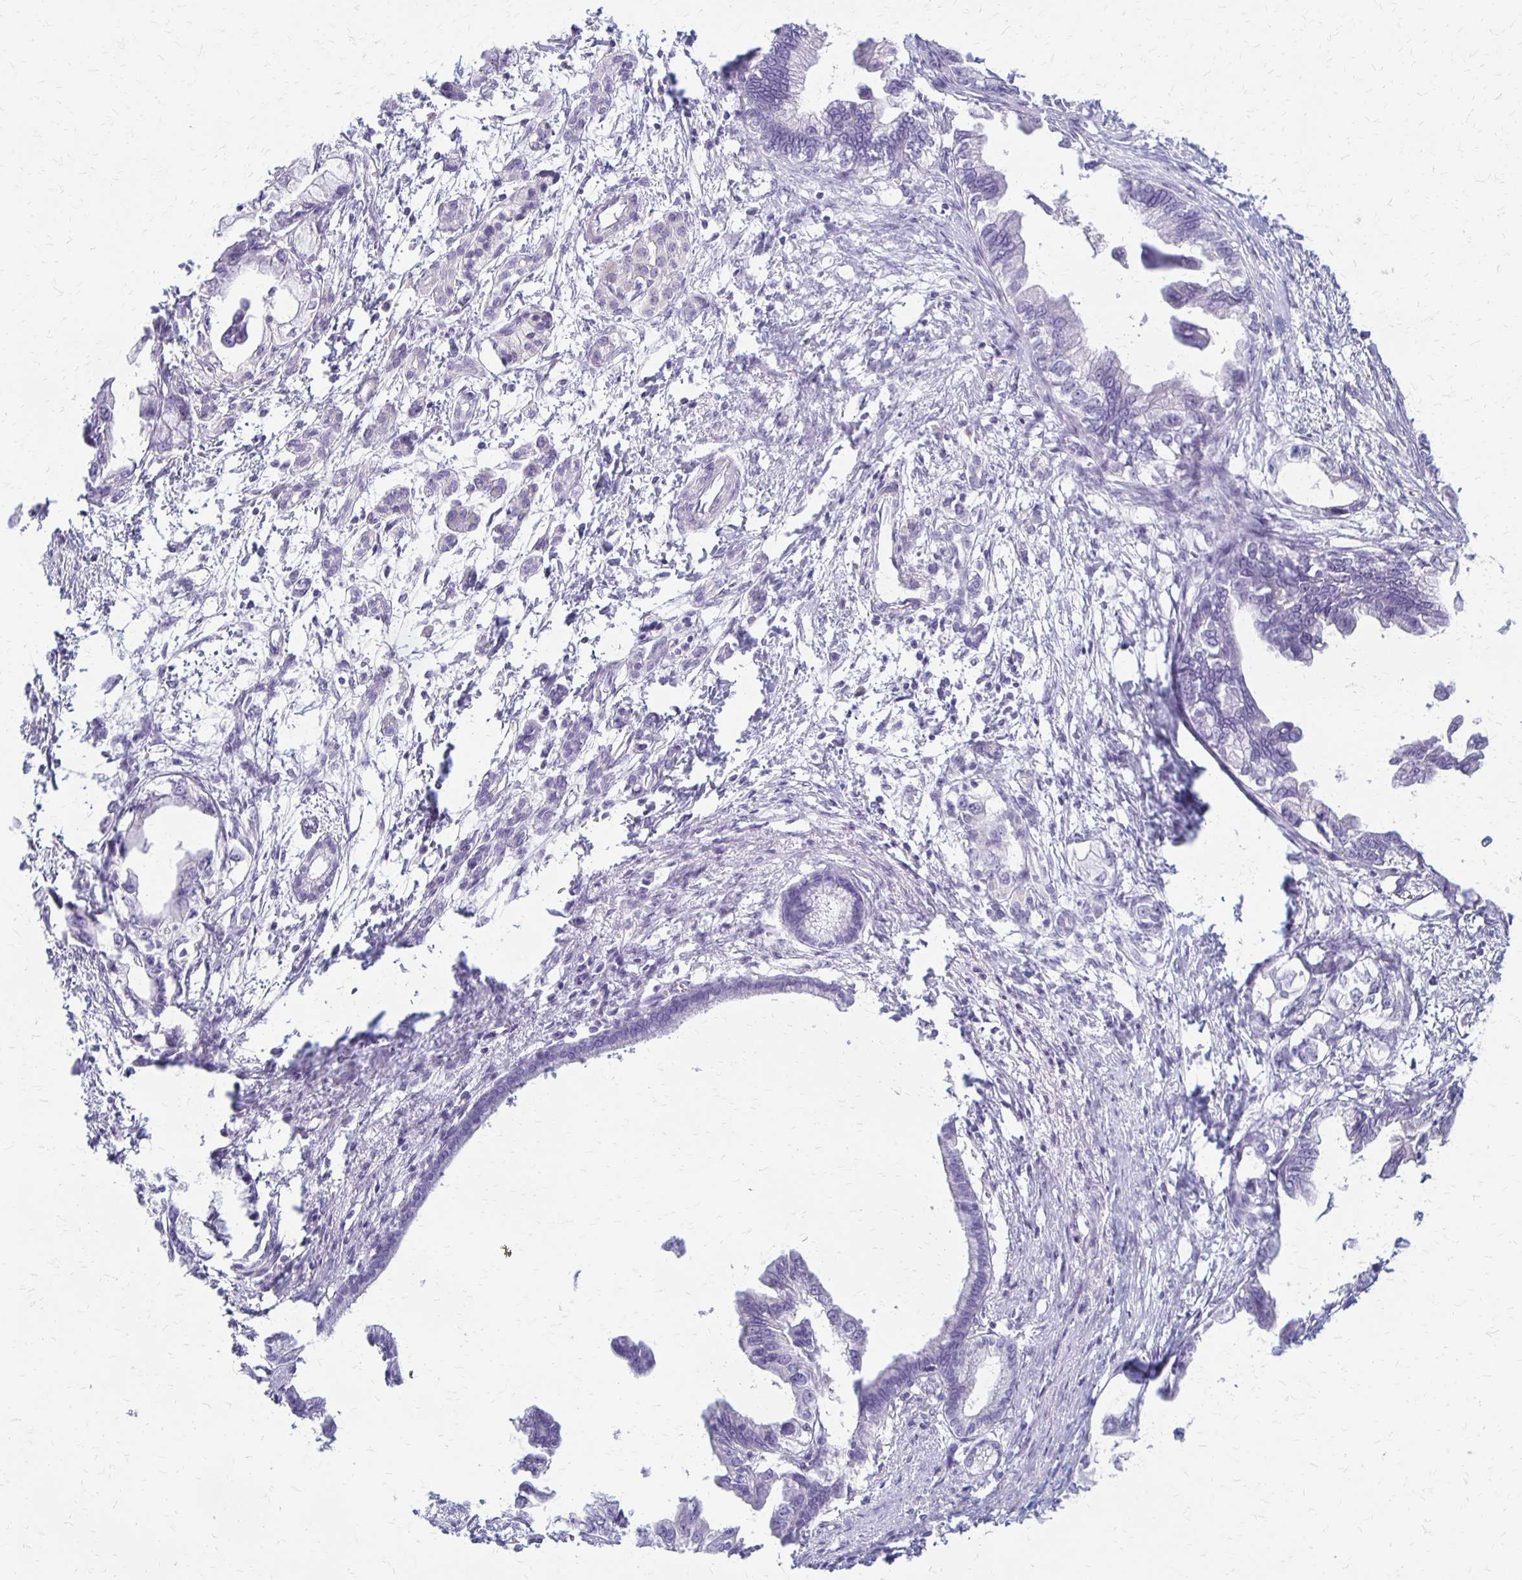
{"staining": {"intensity": "negative", "quantity": "none", "location": "none"}, "tissue": "pancreatic cancer", "cell_type": "Tumor cells", "image_type": "cancer", "snomed": [{"axis": "morphology", "description": "Adenocarcinoma, NOS"}, {"axis": "topography", "description": "Pancreas"}], "caption": "This is an IHC micrograph of pancreatic cancer (adenocarcinoma). There is no staining in tumor cells.", "gene": "RHOC", "patient": {"sex": "male", "age": 61}}